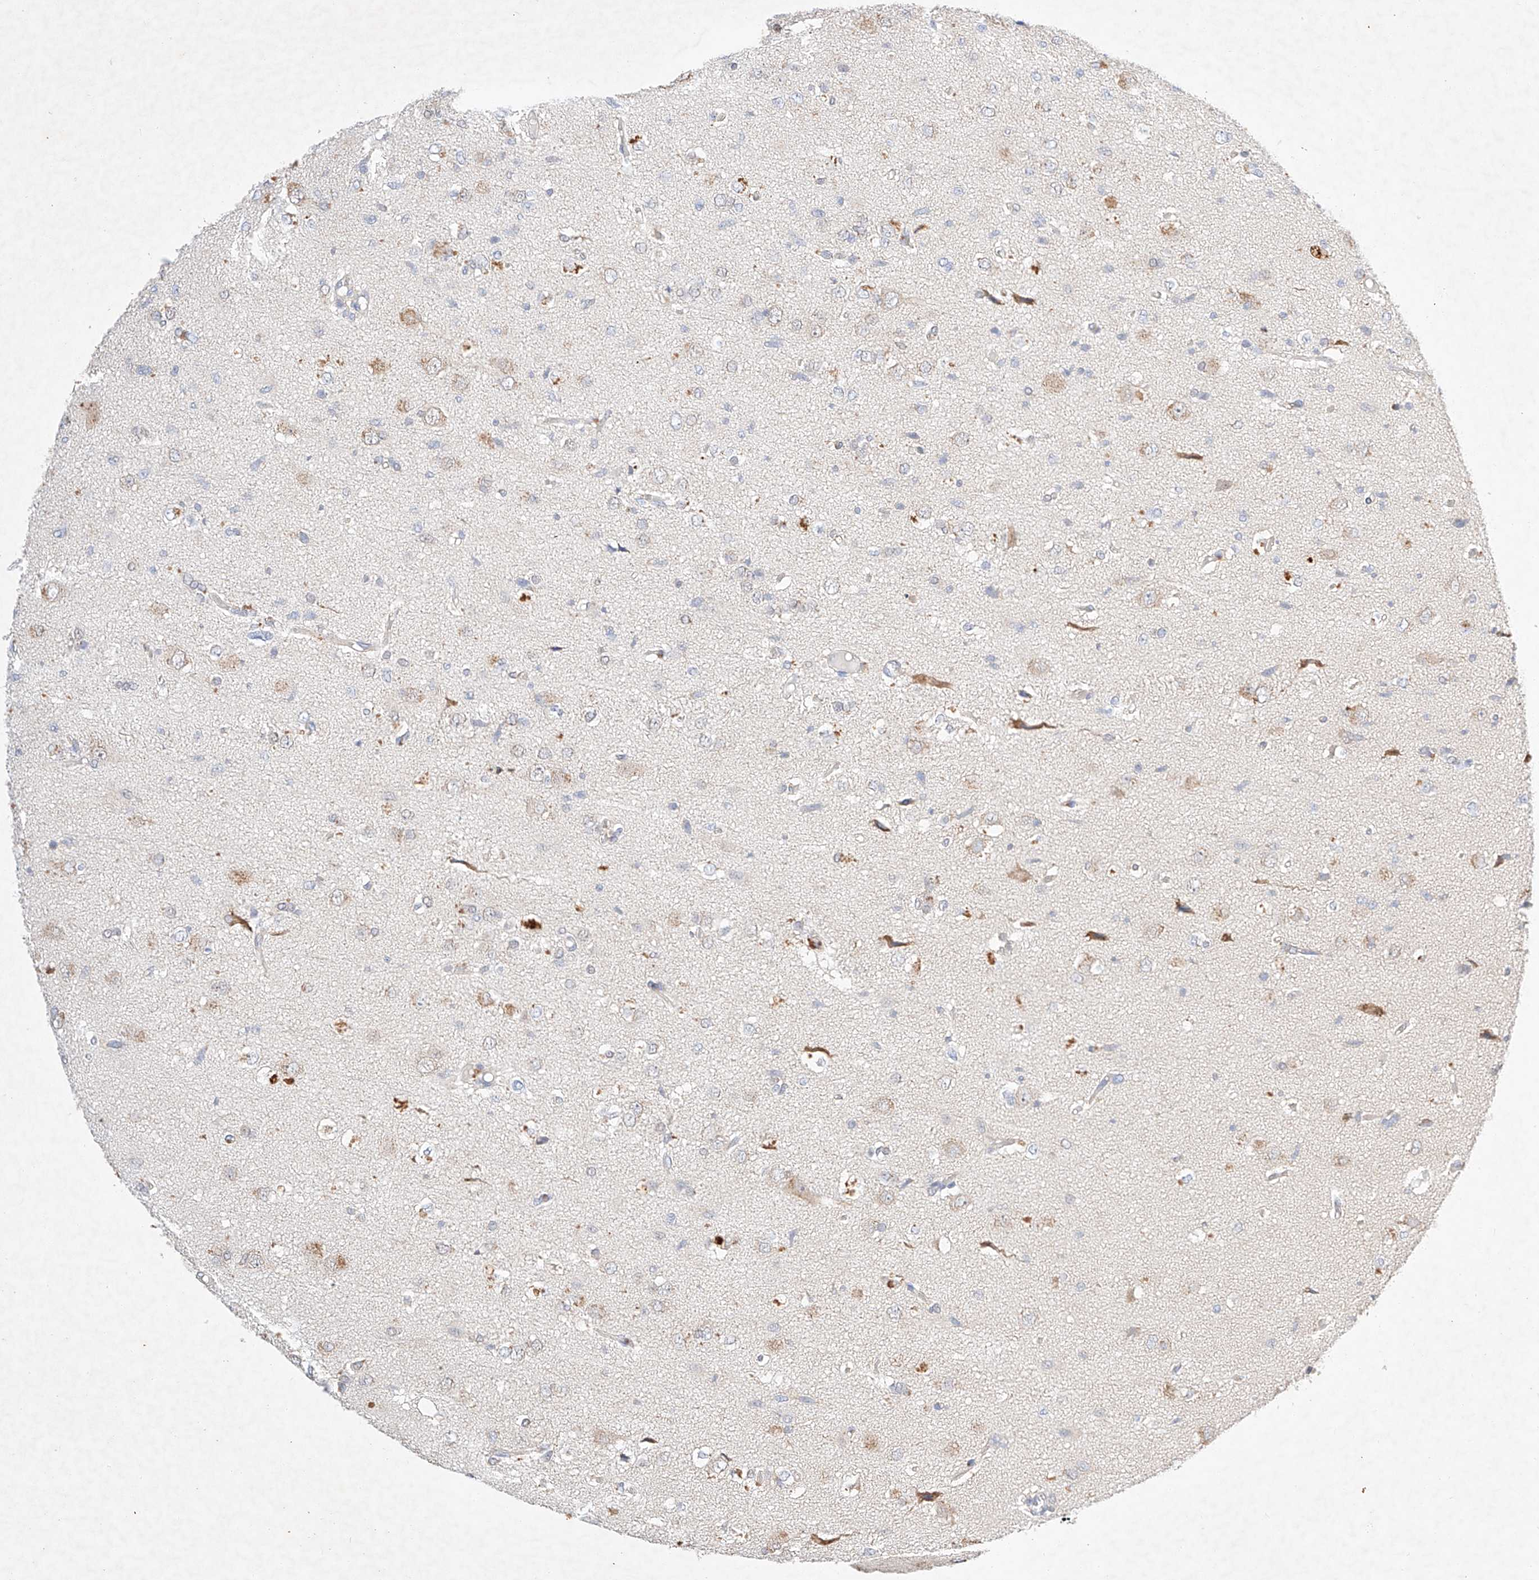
{"staining": {"intensity": "negative", "quantity": "none", "location": "none"}, "tissue": "glioma", "cell_type": "Tumor cells", "image_type": "cancer", "snomed": [{"axis": "morphology", "description": "Glioma, malignant, High grade"}, {"axis": "topography", "description": "Brain"}], "caption": "Glioma stained for a protein using immunohistochemistry displays no expression tumor cells.", "gene": "C6orf118", "patient": {"sex": "female", "age": 59}}